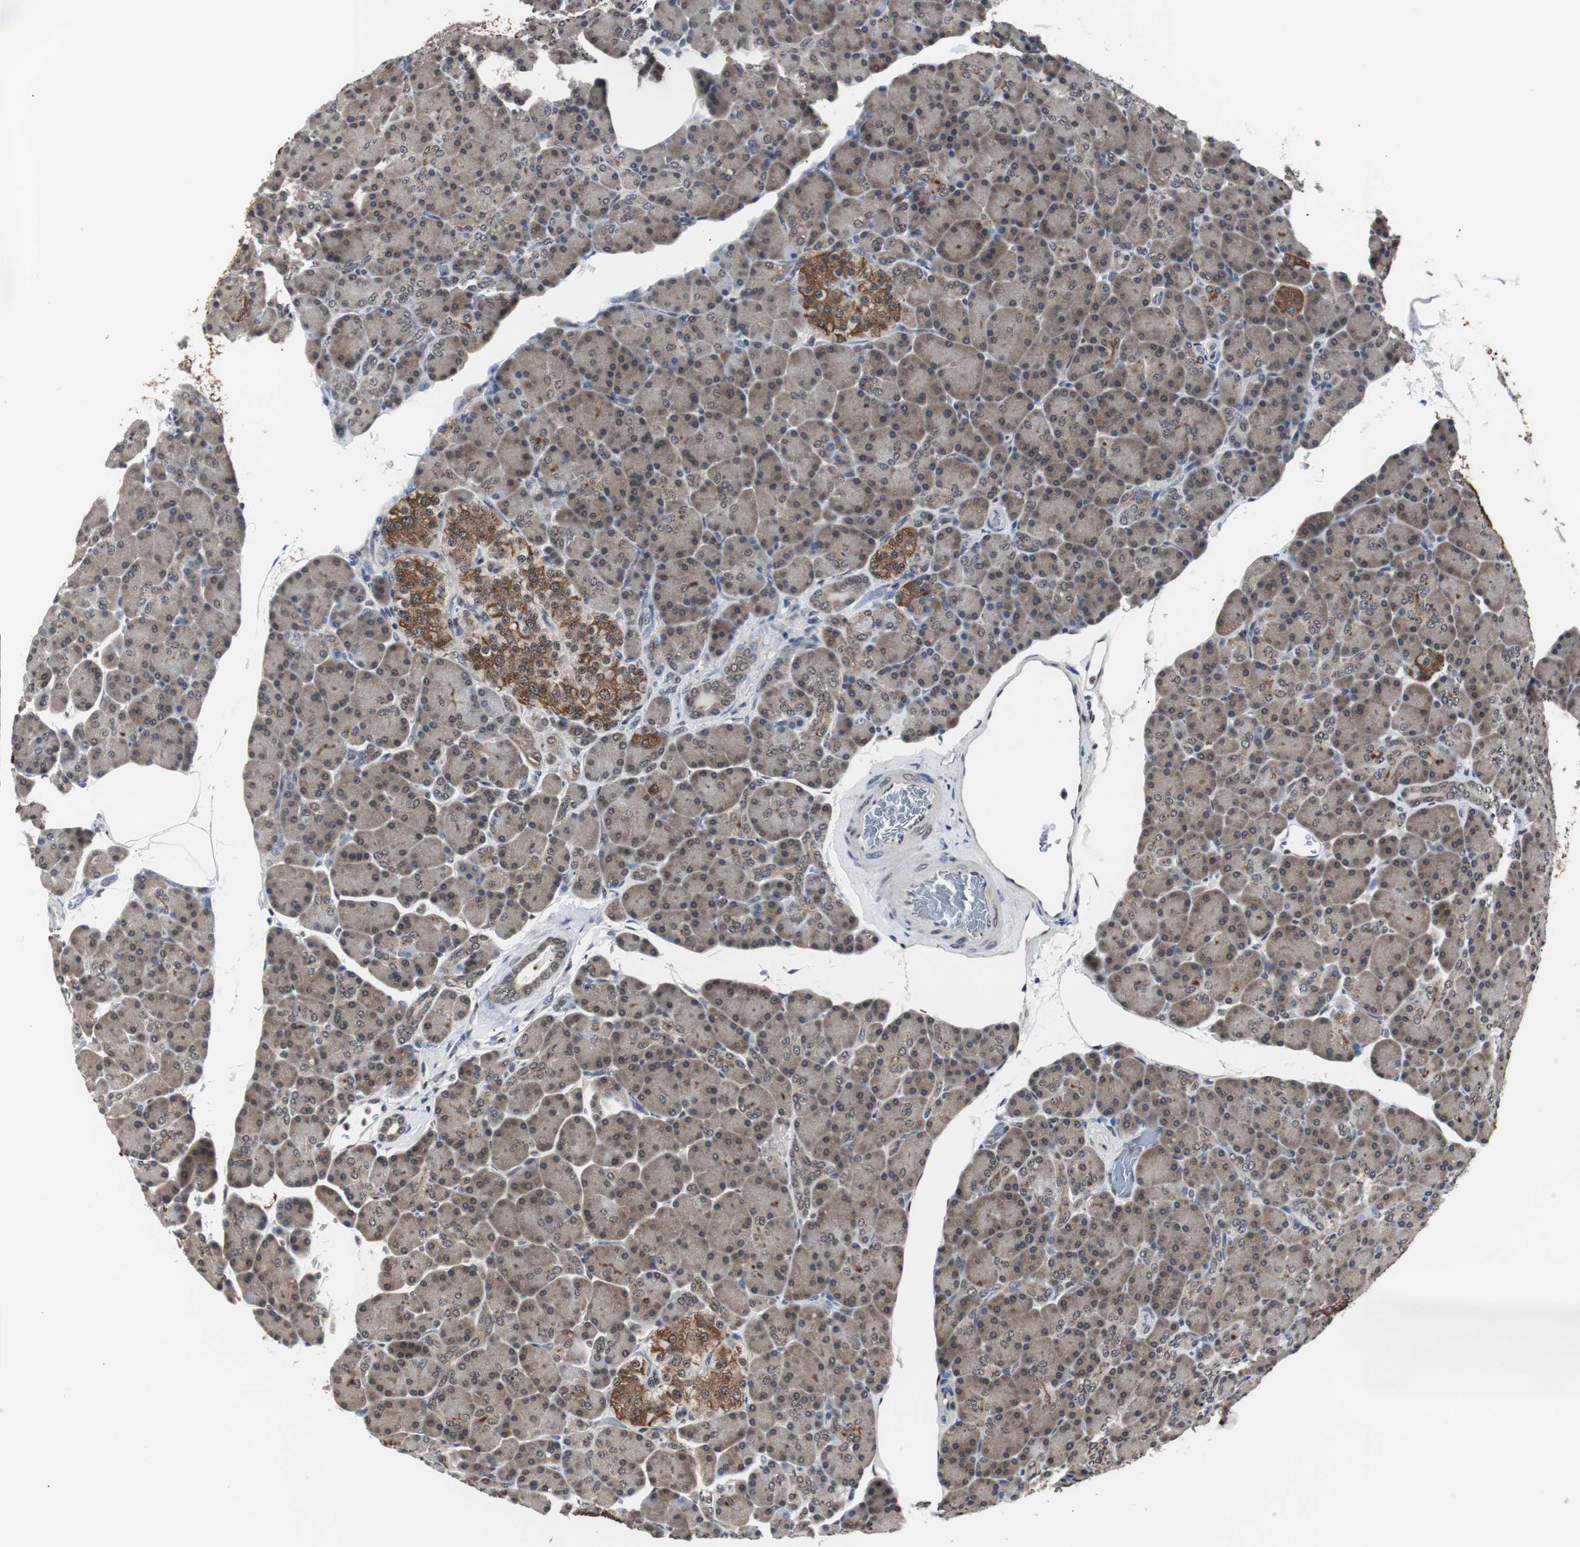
{"staining": {"intensity": "weak", "quantity": ">75%", "location": "cytoplasmic/membranous"}, "tissue": "pancreas", "cell_type": "Exocrine glandular cells", "image_type": "normal", "snomed": [{"axis": "morphology", "description": "Normal tissue, NOS"}, {"axis": "topography", "description": "Pancreas"}], "caption": "Immunohistochemical staining of unremarkable human pancreas reveals low levels of weak cytoplasmic/membranous positivity in approximately >75% of exocrine glandular cells. (Brightfield microscopy of DAB IHC at high magnification).", "gene": "SMAD1", "patient": {"sex": "female", "age": 43}}